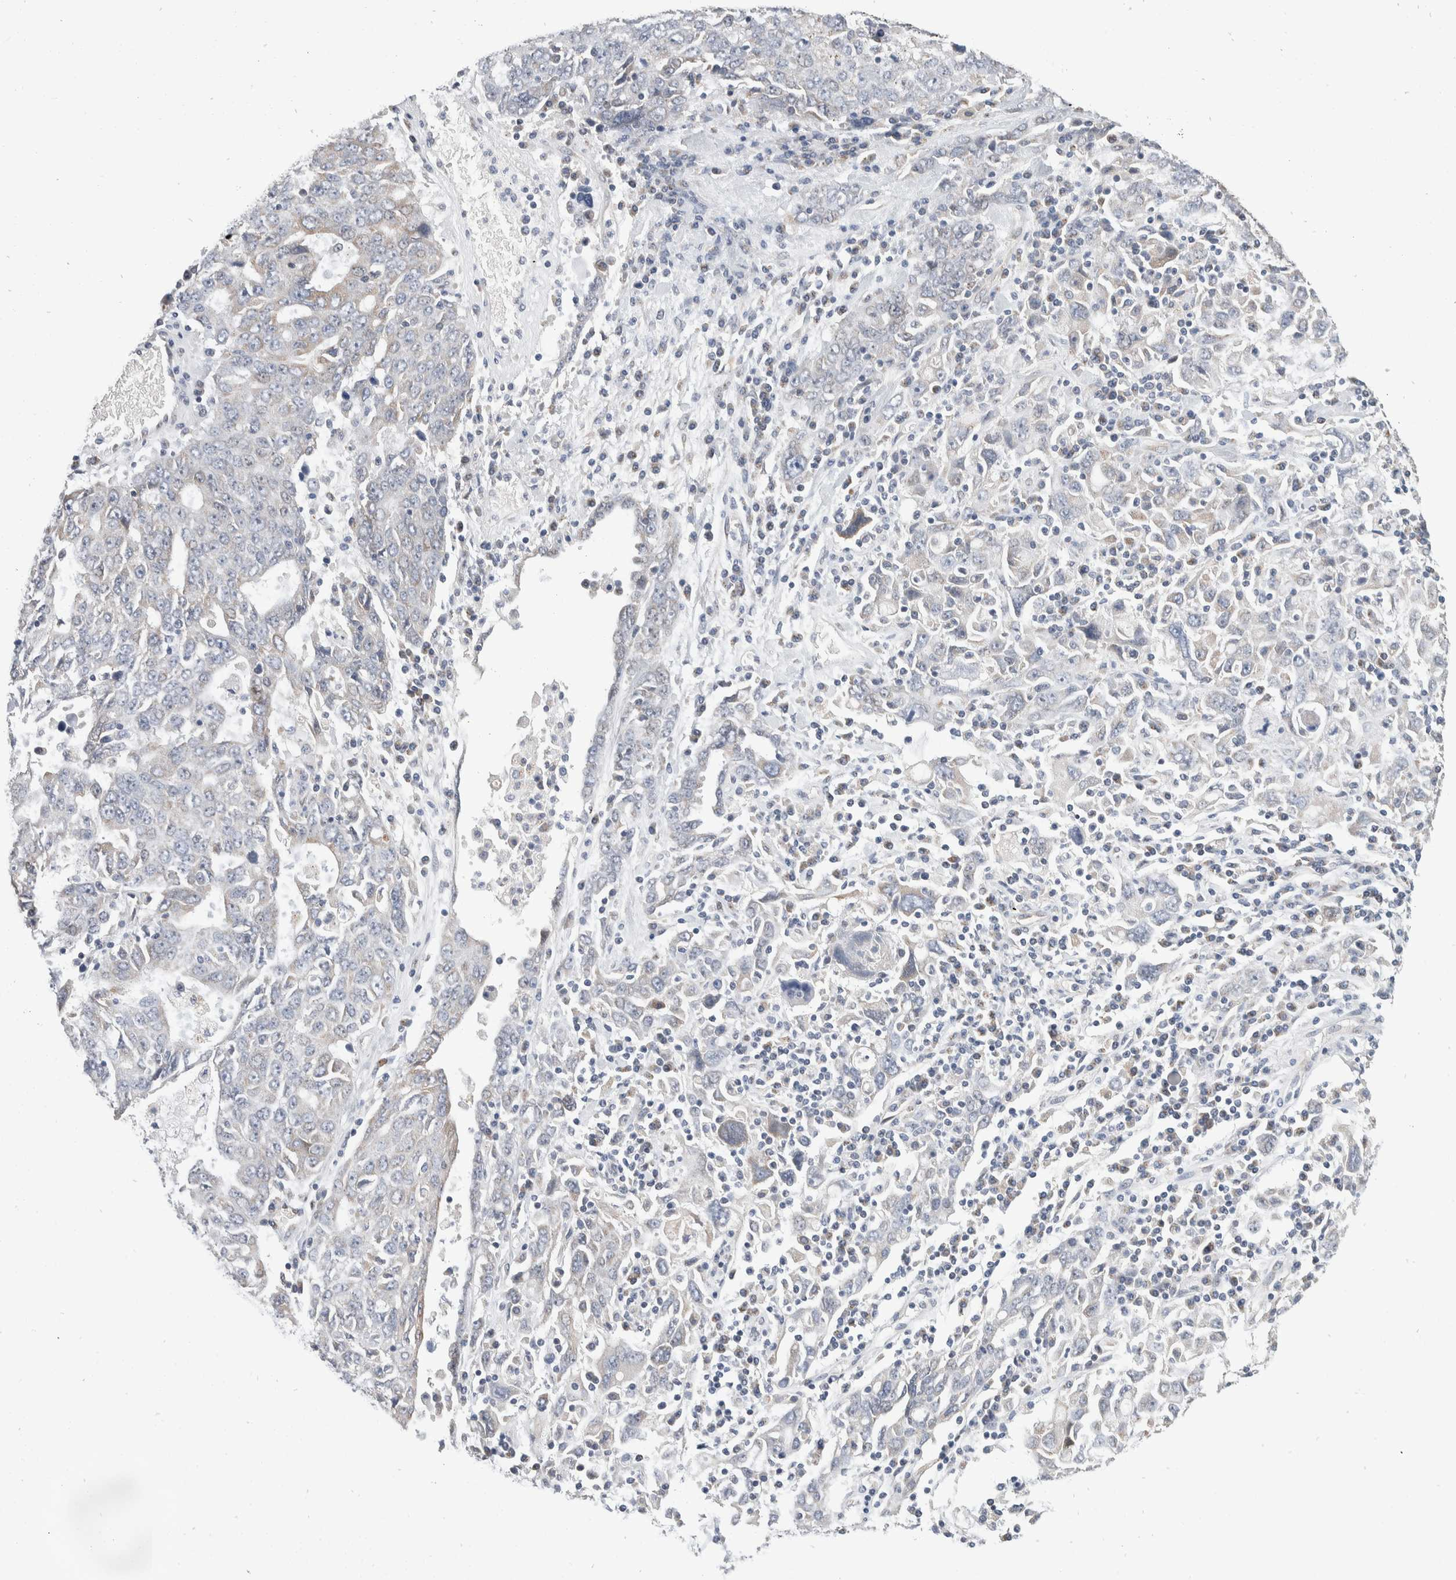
{"staining": {"intensity": "weak", "quantity": "<25%", "location": "cytoplasmic/membranous"}, "tissue": "ovarian cancer", "cell_type": "Tumor cells", "image_type": "cancer", "snomed": [{"axis": "morphology", "description": "Carcinoma, endometroid"}, {"axis": "topography", "description": "Ovary"}], "caption": "This is a histopathology image of immunohistochemistry staining of endometroid carcinoma (ovarian), which shows no positivity in tumor cells.", "gene": "TMEM245", "patient": {"sex": "female", "age": 62}}